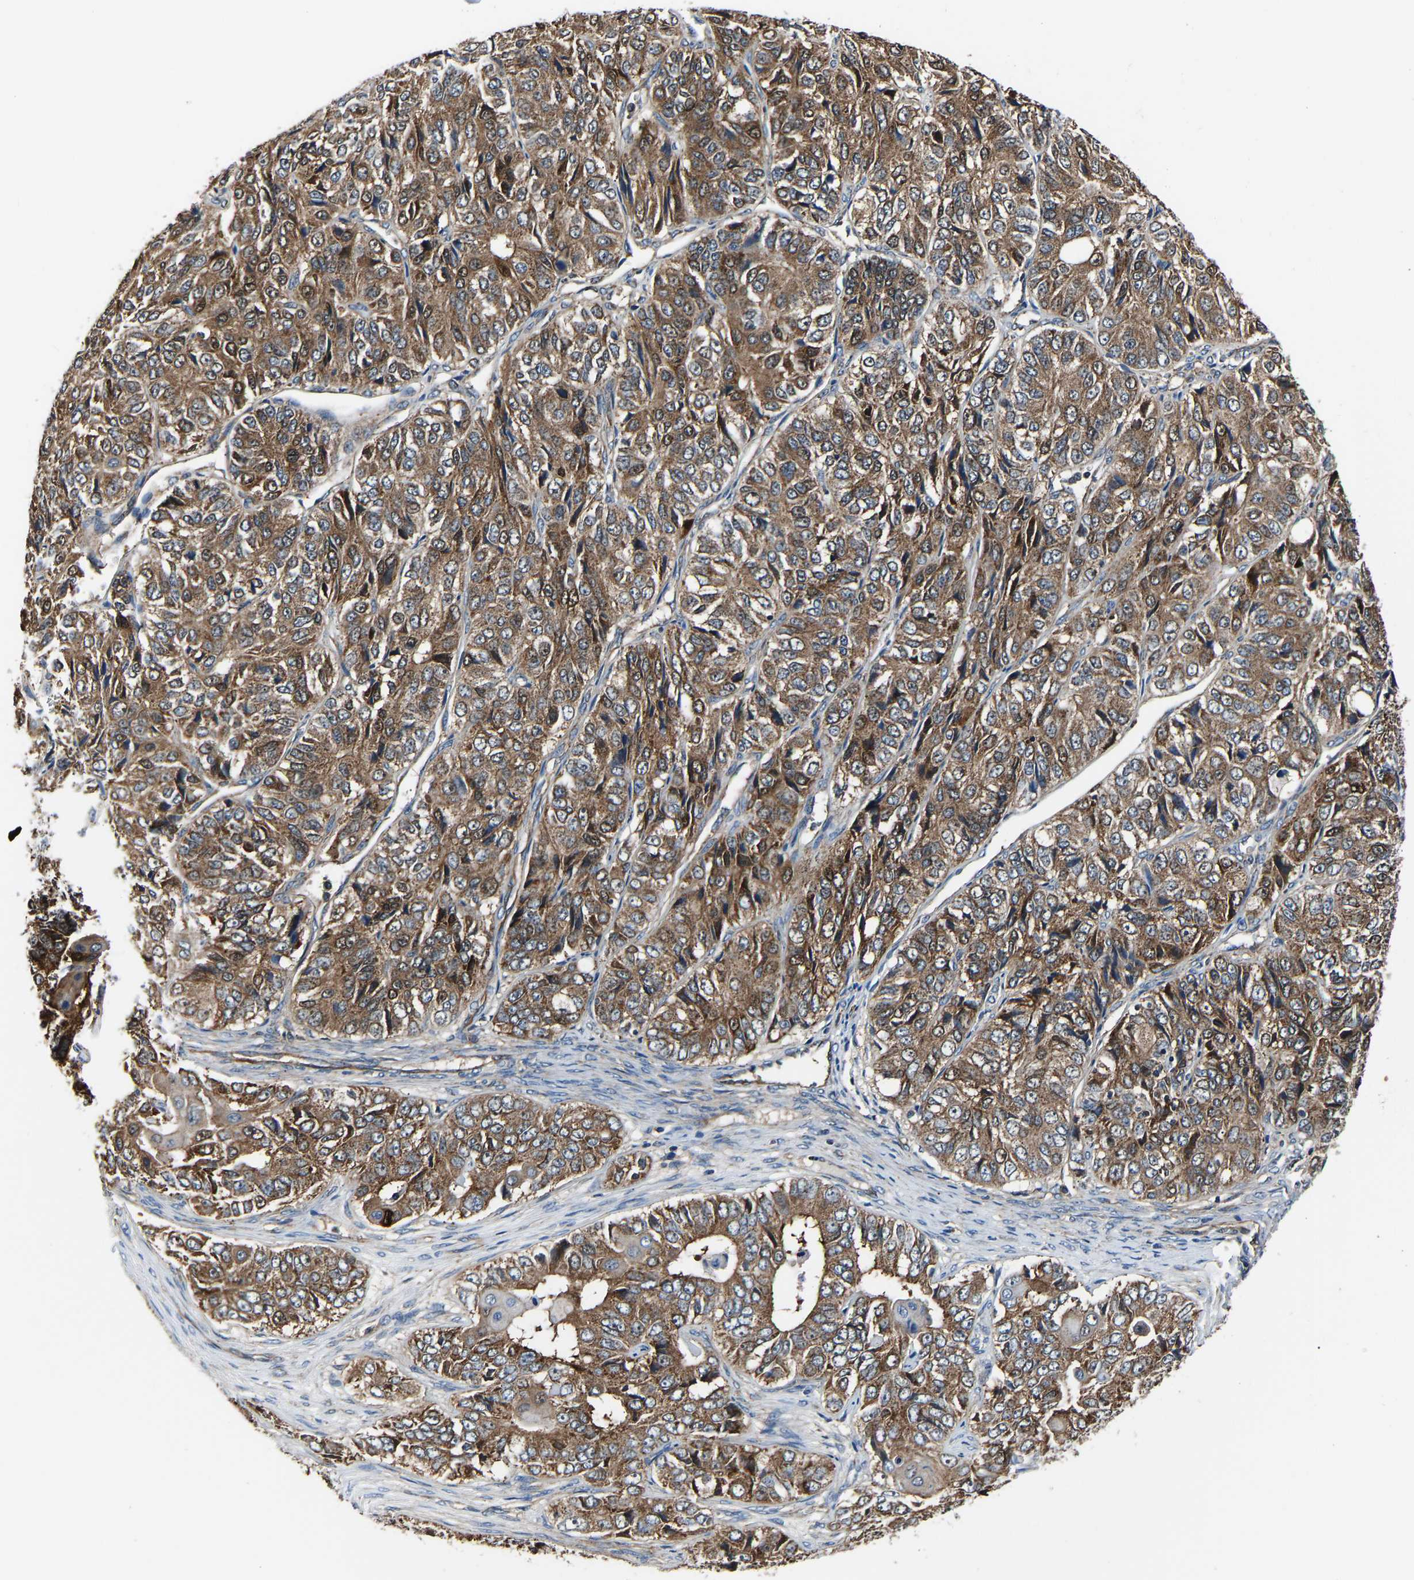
{"staining": {"intensity": "moderate", "quantity": ">75%", "location": "cytoplasmic/membranous"}, "tissue": "ovarian cancer", "cell_type": "Tumor cells", "image_type": "cancer", "snomed": [{"axis": "morphology", "description": "Carcinoma, endometroid"}, {"axis": "topography", "description": "Ovary"}], "caption": "This is an image of IHC staining of ovarian cancer (endometroid carcinoma), which shows moderate positivity in the cytoplasmic/membranous of tumor cells.", "gene": "GGCT", "patient": {"sex": "female", "age": 51}}